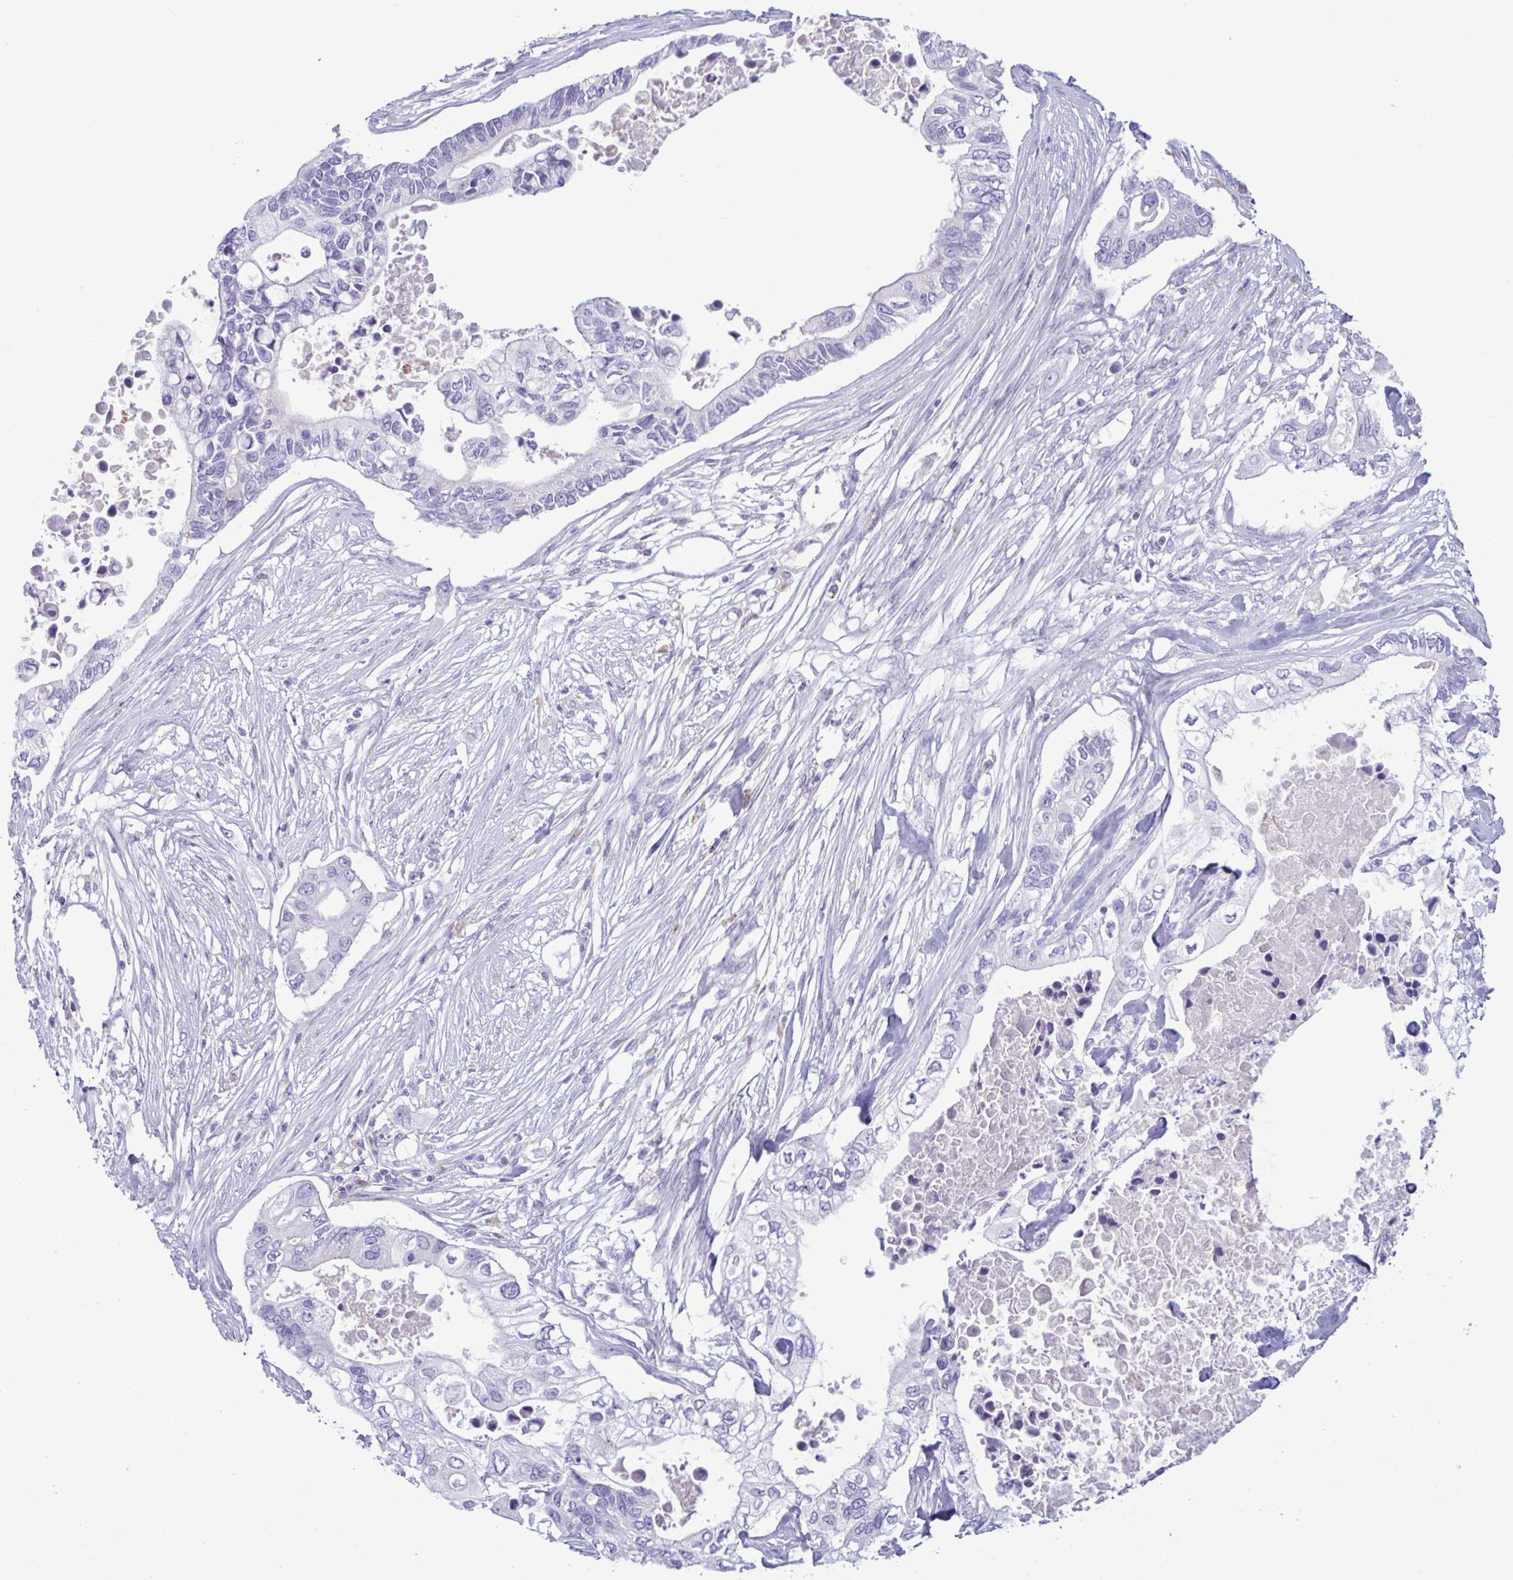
{"staining": {"intensity": "negative", "quantity": "none", "location": "none"}, "tissue": "pancreatic cancer", "cell_type": "Tumor cells", "image_type": "cancer", "snomed": [{"axis": "morphology", "description": "Adenocarcinoma, NOS"}, {"axis": "topography", "description": "Pancreas"}], "caption": "The micrograph exhibits no staining of tumor cells in pancreatic cancer (adenocarcinoma).", "gene": "XCL1", "patient": {"sex": "female", "age": 63}}